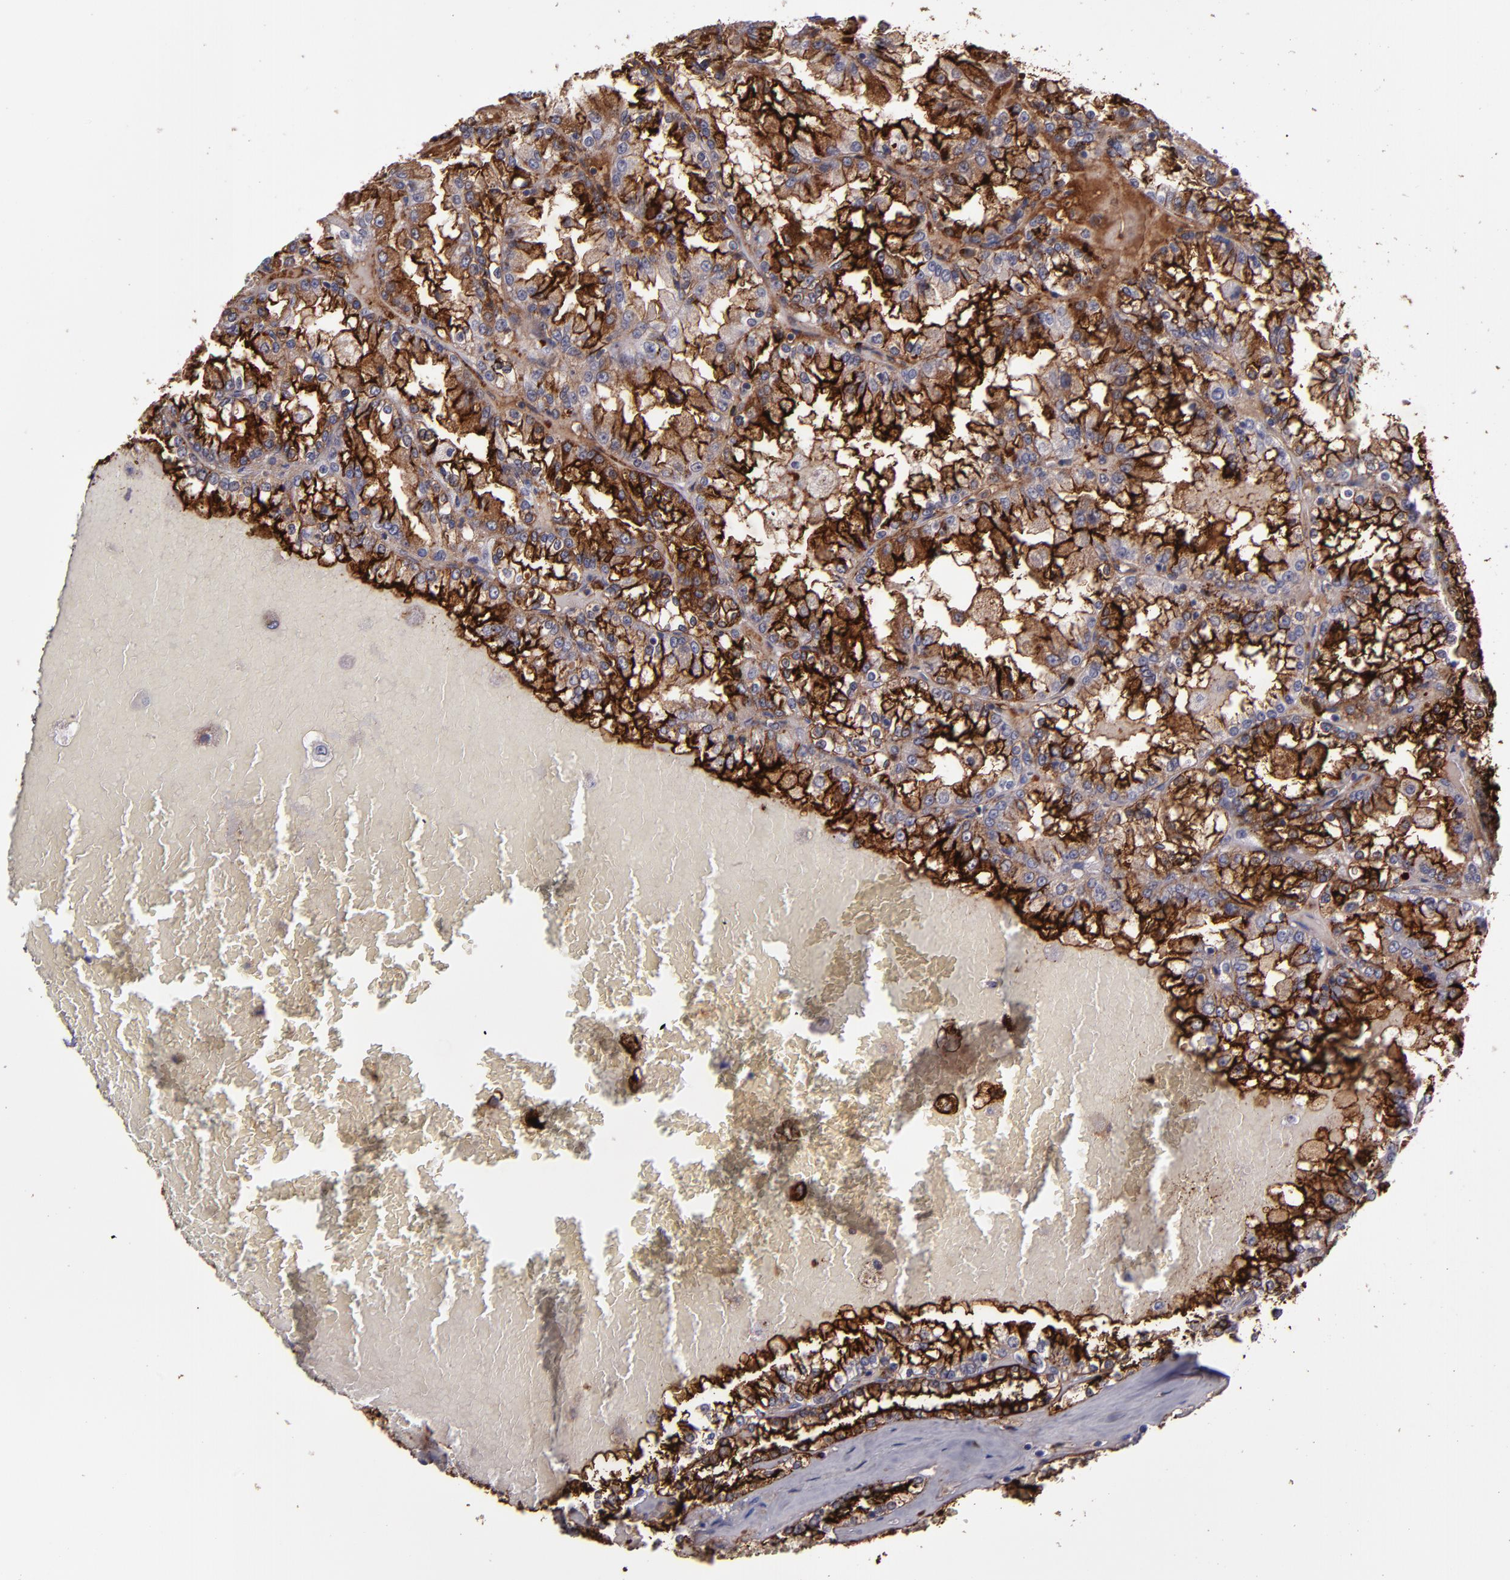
{"staining": {"intensity": "strong", "quantity": ">75%", "location": "cytoplasmic/membranous"}, "tissue": "renal cancer", "cell_type": "Tumor cells", "image_type": "cancer", "snomed": [{"axis": "morphology", "description": "Adenocarcinoma, NOS"}, {"axis": "topography", "description": "Kidney"}], "caption": "IHC micrograph of human adenocarcinoma (renal) stained for a protein (brown), which exhibits high levels of strong cytoplasmic/membranous expression in approximately >75% of tumor cells.", "gene": "MFGE8", "patient": {"sex": "female", "age": 56}}